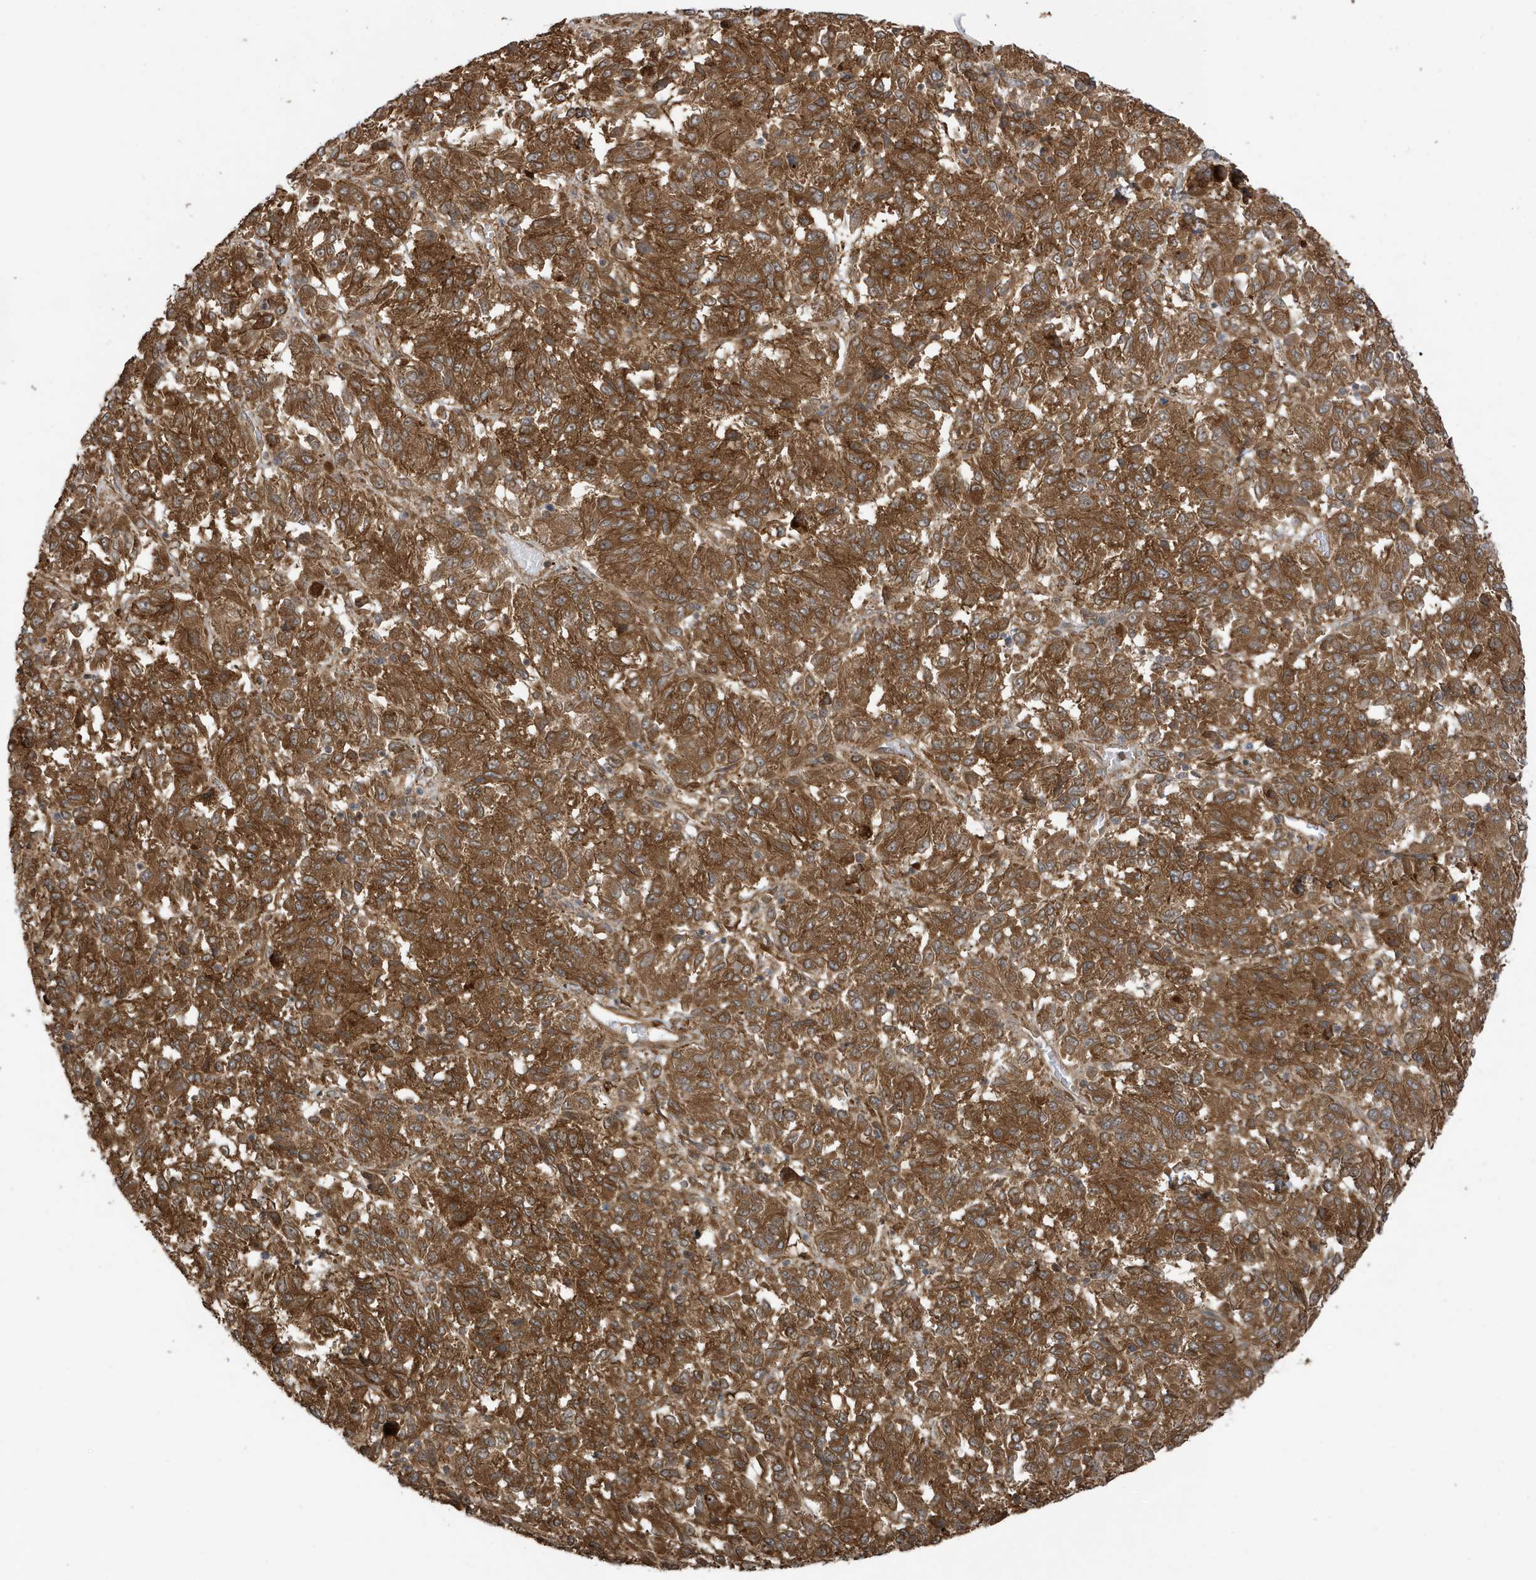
{"staining": {"intensity": "strong", "quantity": ">75%", "location": "cytoplasmic/membranous"}, "tissue": "melanoma", "cell_type": "Tumor cells", "image_type": "cancer", "snomed": [{"axis": "morphology", "description": "Malignant melanoma, Metastatic site"}, {"axis": "topography", "description": "Lung"}], "caption": "DAB (3,3'-diaminobenzidine) immunohistochemical staining of malignant melanoma (metastatic site) exhibits strong cytoplasmic/membranous protein staining in about >75% of tumor cells.", "gene": "CDC42EP3", "patient": {"sex": "male", "age": 64}}